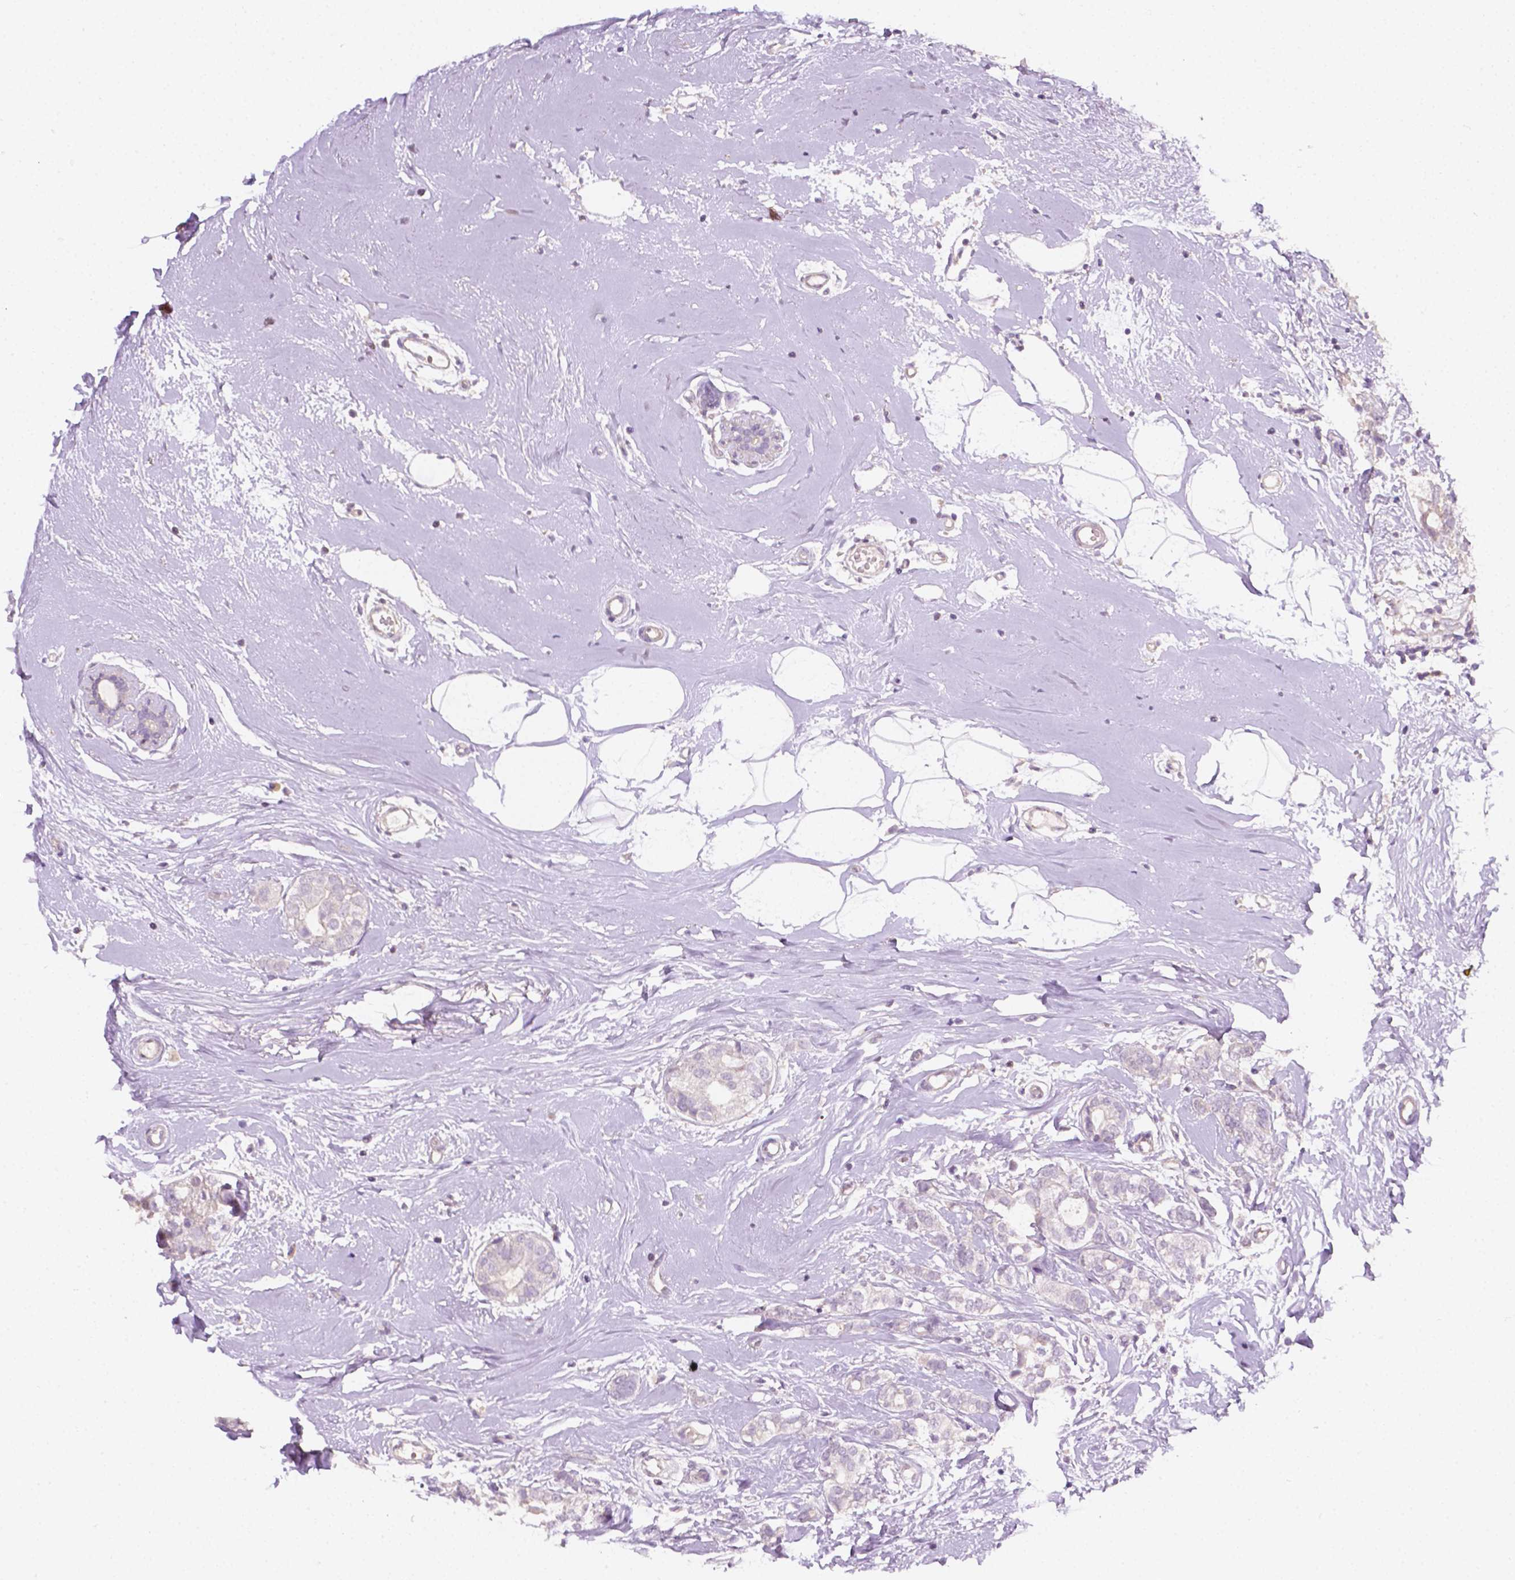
{"staining": {"intensity": "negative", "quantity": "none", "location": "none"}, "tissue": "breast cancer", "cell_type": "Tumor cells", "image_type": "cancer", "snomed": [{"axis": "morphology", "description": "Duct carcinoma"}, {"axis": "topography", "description": "Breast"}], "caption": "Immunohistochemistry image of neoplastic tissue: human breast cancer (invasive ductal carcinoma) stained with DAB (3,3'-diaminobenzidine) displays no significant protein positivity in tumor cells.", "gene": "EGFR", "patient": {"sex": "female", "age": 40}}